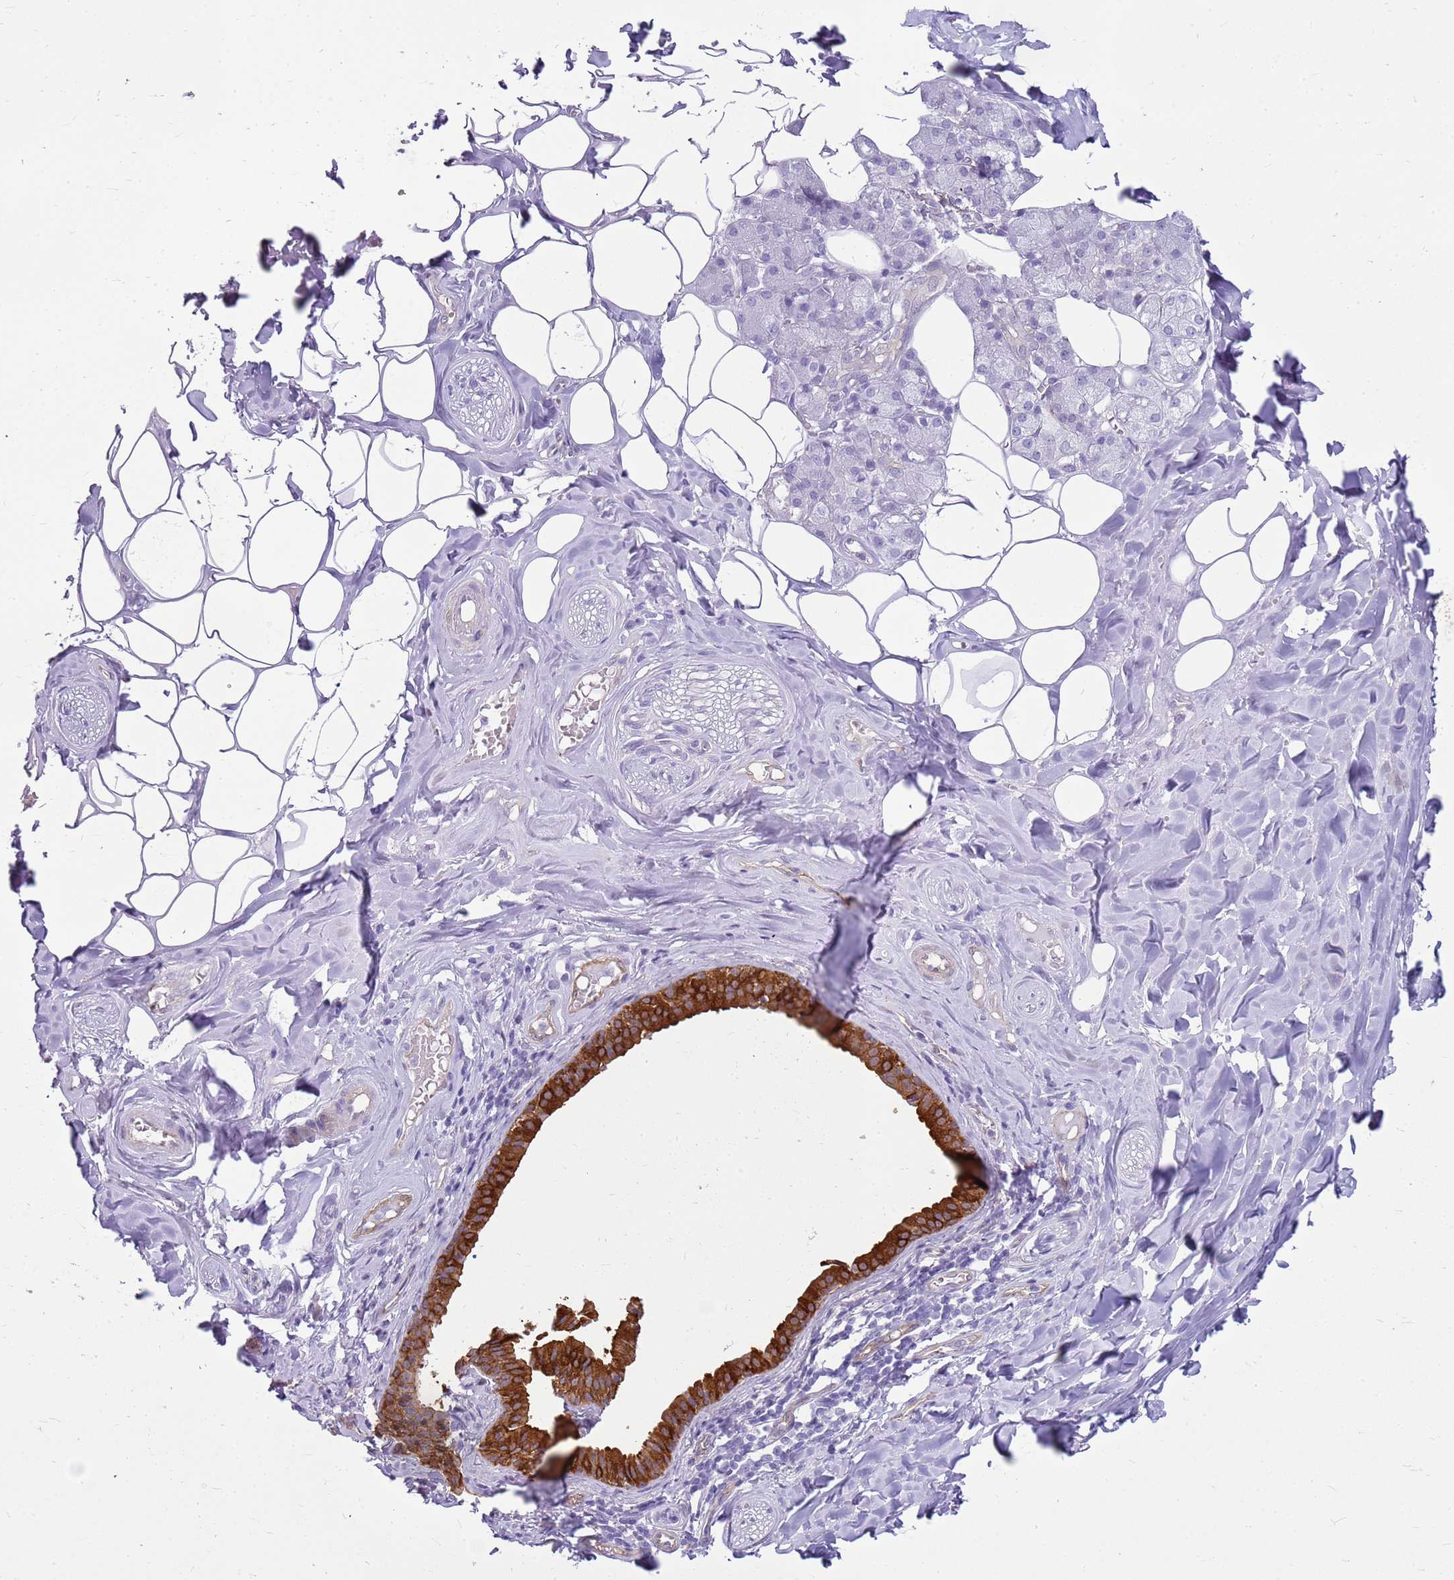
{"staining": {"intensity": "strong", "quantity": "<25%", "location": "cytoplasmic/membranous"}, "tissue": "salivary gland", "cell_type": "Glandular cells", "image_type": "normal", "snomed": [{"axis": "morphology", "description": "Normal tissue, NOS"}, {"axis": "topography", "description": "Salivary gland"}], "caption": "Protein expression by IHC shows strong cytoplasmic/membranous staining in about <25% of glandular cells in unremarkable salivary gland.", "gene": "HSPB1", "patient": {"sex": "male", "age": 62}}